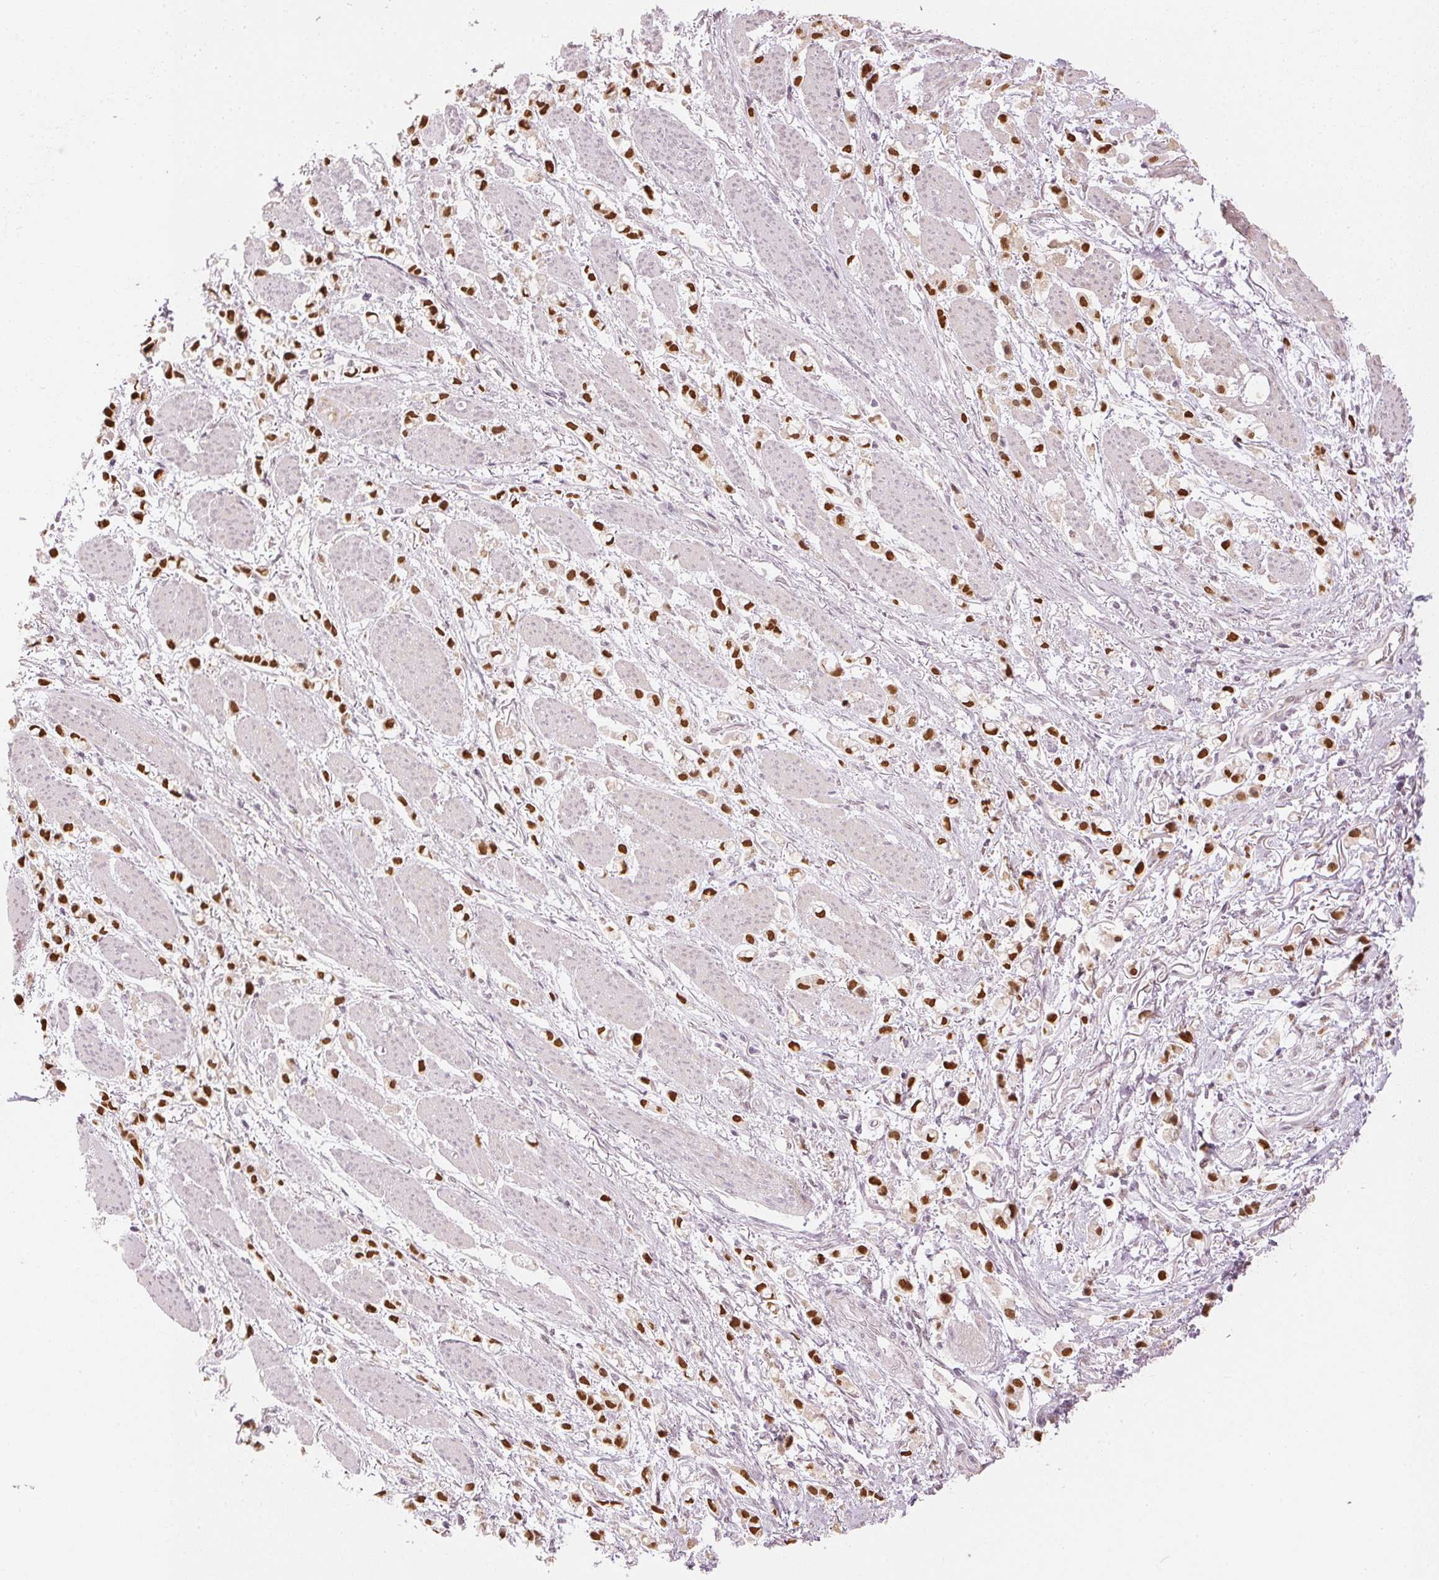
{"staining": {"intensity": "strong", "quantity": ">75%", "location": "nuclear"}, "tissue": "stomach cancer", "cell_type": "Tumor cells", "image_type": "cancer", "snomed": [{"axis": "morphology", "description": "Adenocarcinoma, NOS"}, {"axis": "topography", "description": "Stomach"}], "caption": "This is a histology image of IHC staining of stomach cancer, which shows strong staining in the nuclear of tumor cells.", "gene": "SLC39A3", "patient": {"sex": "female", "age": 81}}